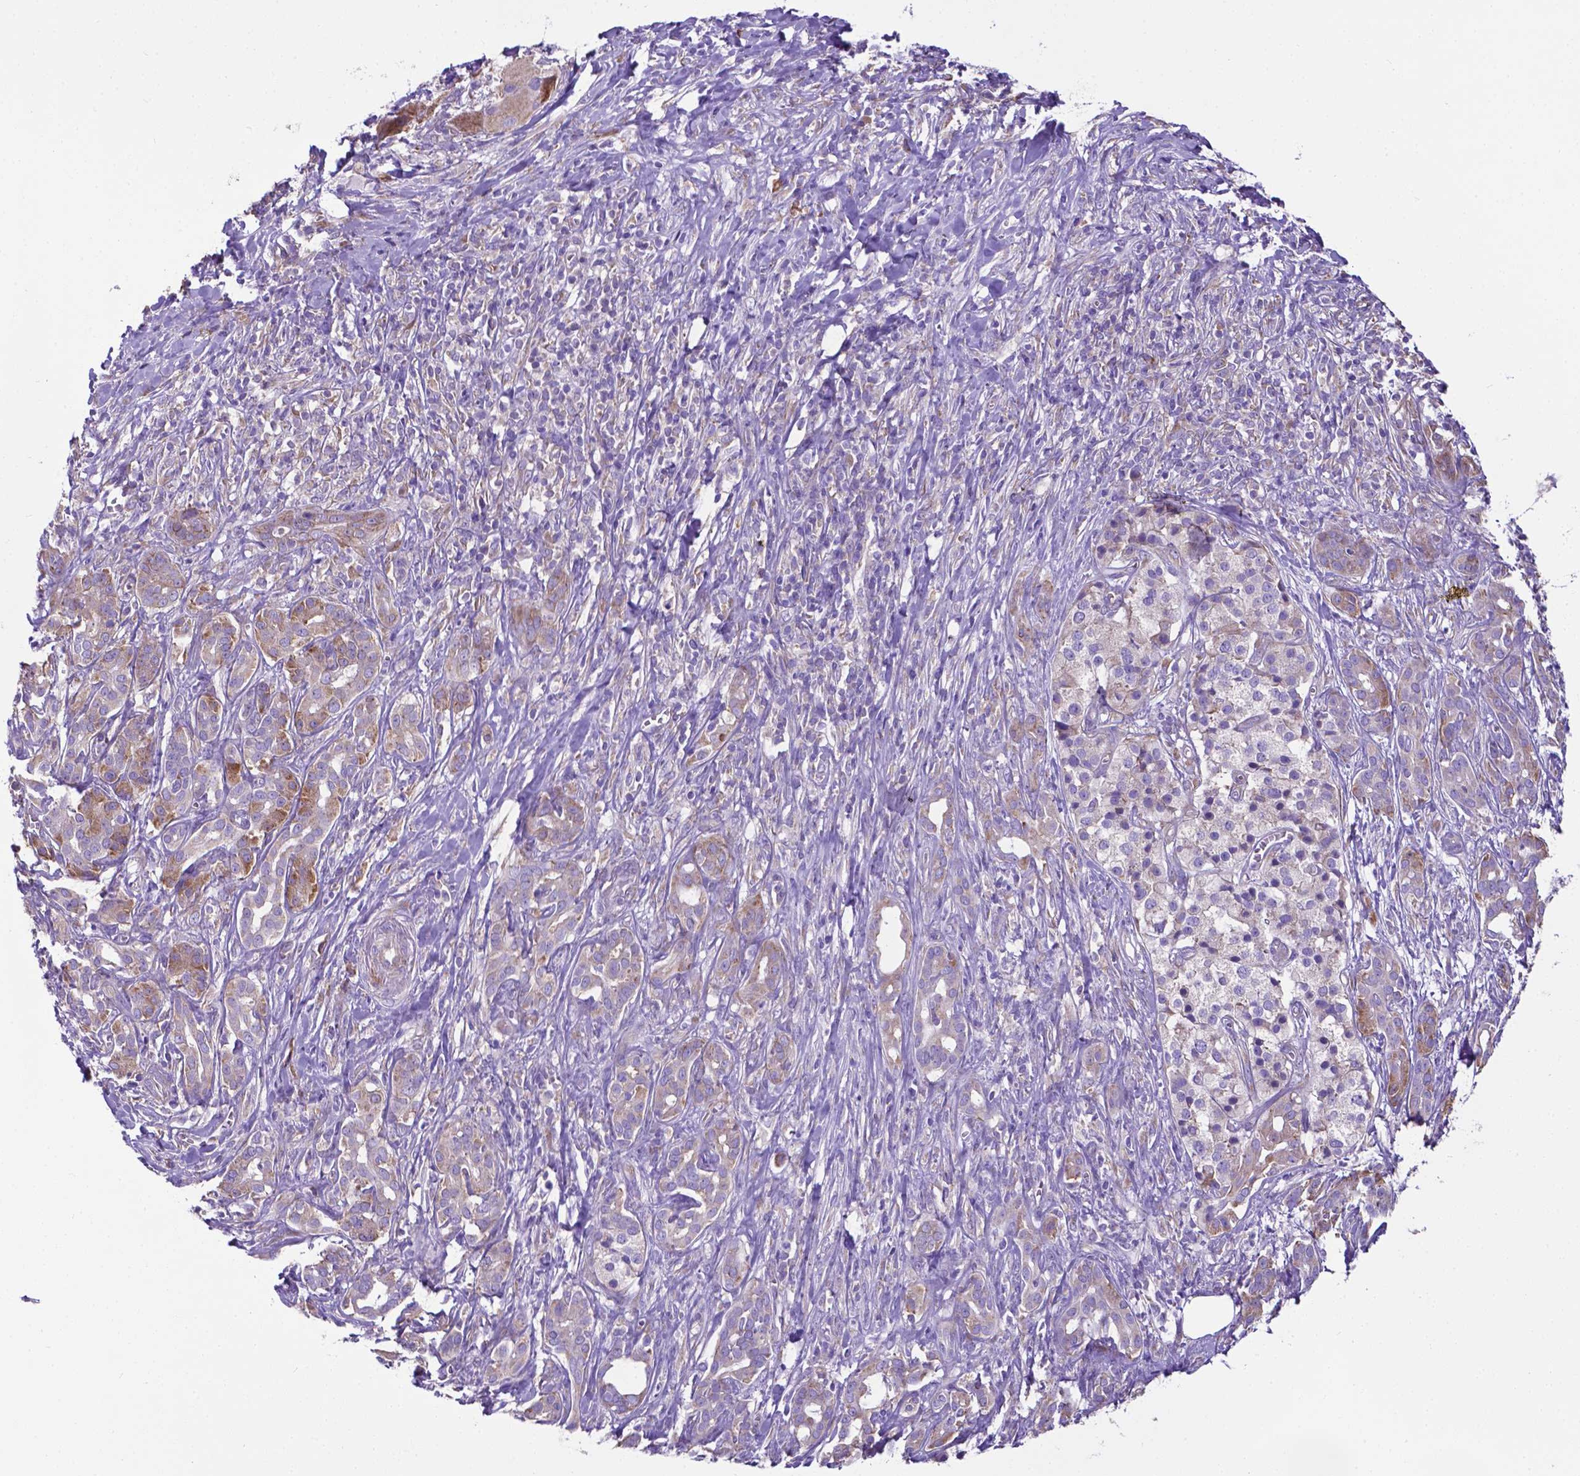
{"staining": {"intensity": "moderate", "quantity": ">75%", "location": "cytoplasmic/membranous"}, "tissue": "pancreatic cancer", "cell_type": "Tumor cells", "image_type": "cancer", "snomed": [{"axis": "morphology", "description": "Adenocarcinoma, NOS"}, {"axis": "topography", "description": "Pancreas"}], "caption": "Pancreatic cancer was stained to show a protein in brown. There is medium levels of moderate cytoplasmic/membranous positivity in about >75% of tumor cells. (Brightfield microscopy of DAB IHC at high magnification).", "gene": "RPL6", "patient": {"sex": "male", "age": 61}}